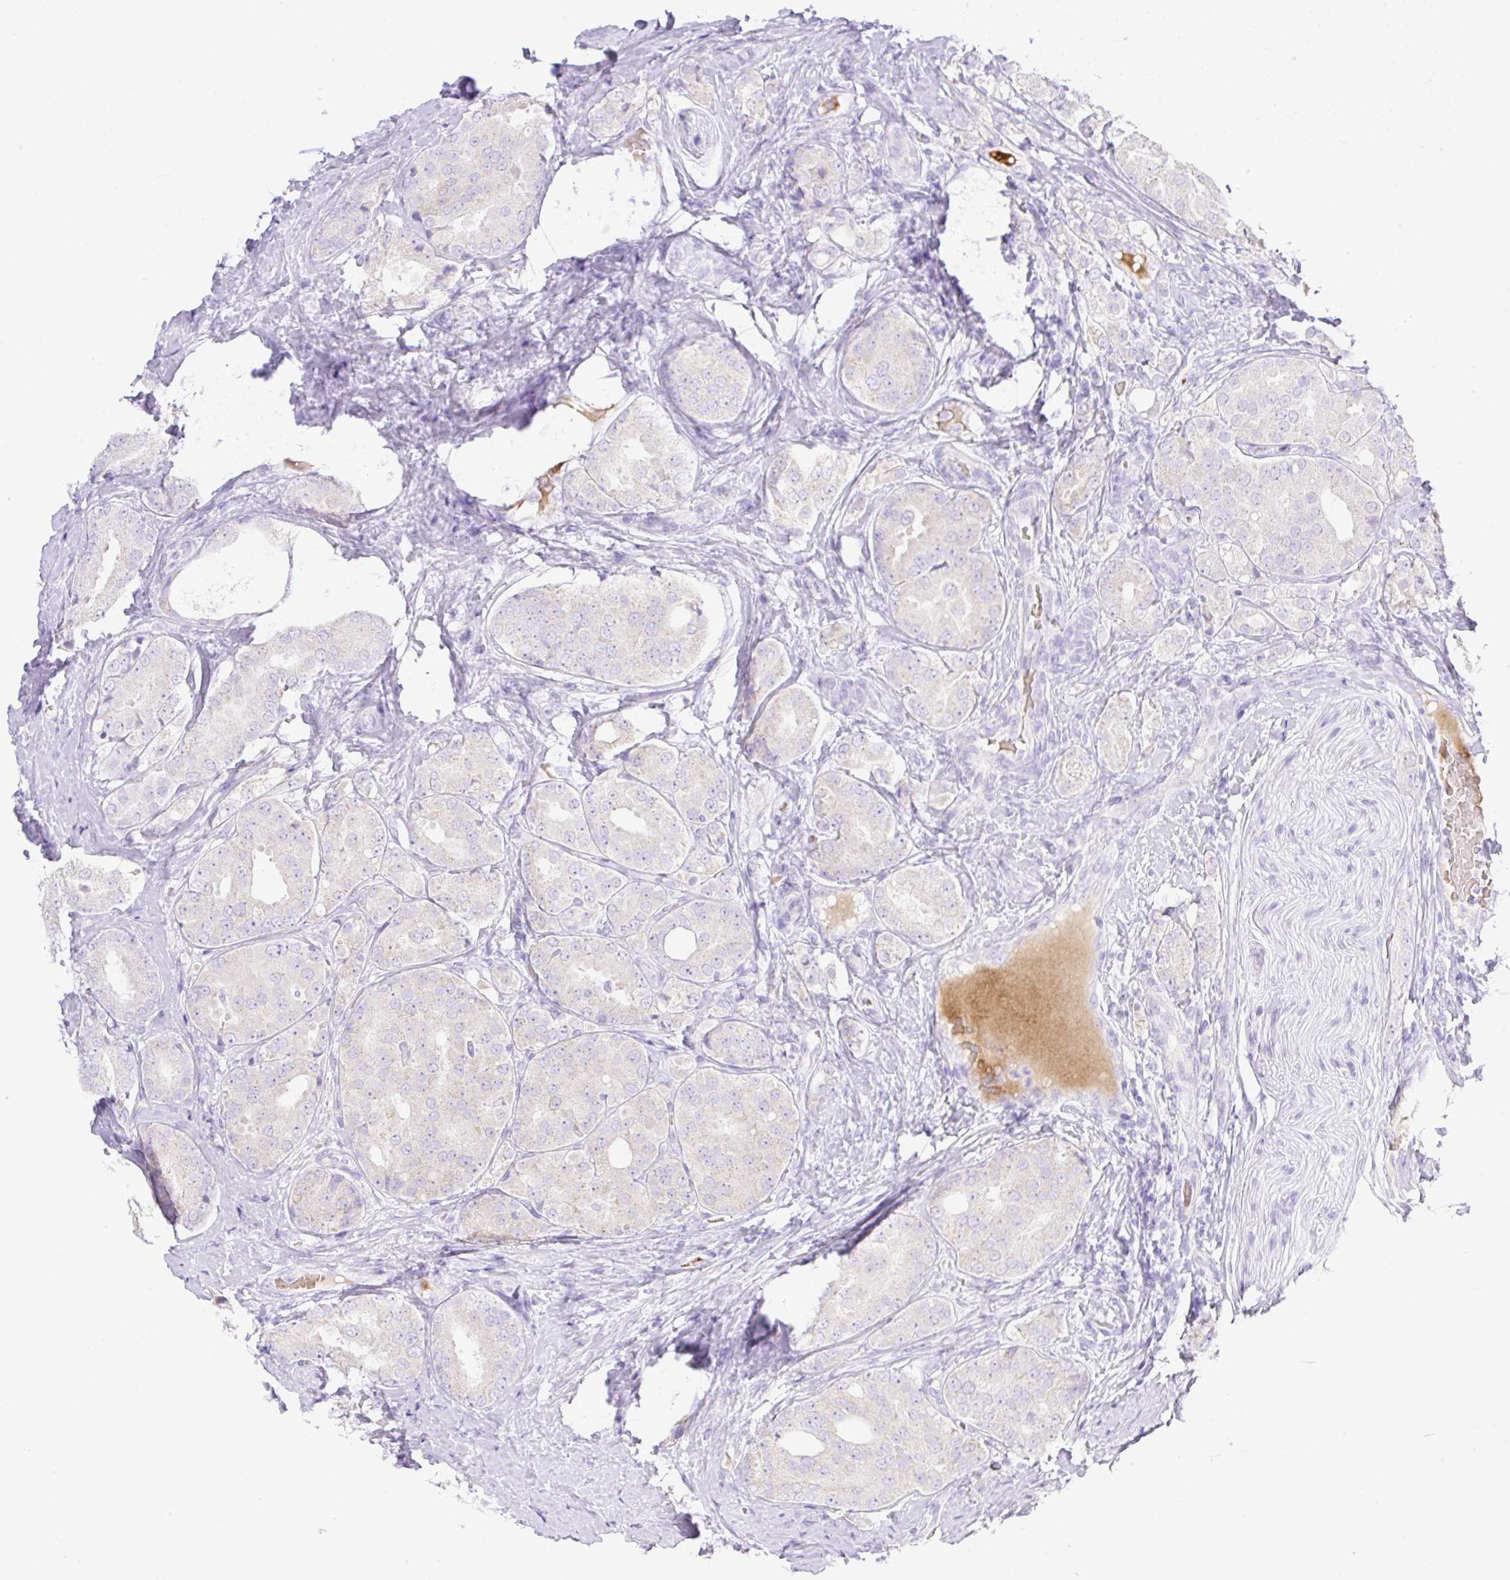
{"staining": {"intensity": "negative", "quantity": "none", "location": "none"}, "tissue": "prostate cancer", "cell_type": "Tumor cells", "image_type": "cancer", "snomed": [{"axis": "morphology", "description": "Adenocarcinoma, High grade"}, {"axis": "topography", "description": "Prostate"}], "caption": "Micrograph shows no significant protein staining in tumor cells of prostate cancer.", "gene": "CDX1", "patient": {"sex": "male", "age": 63}}